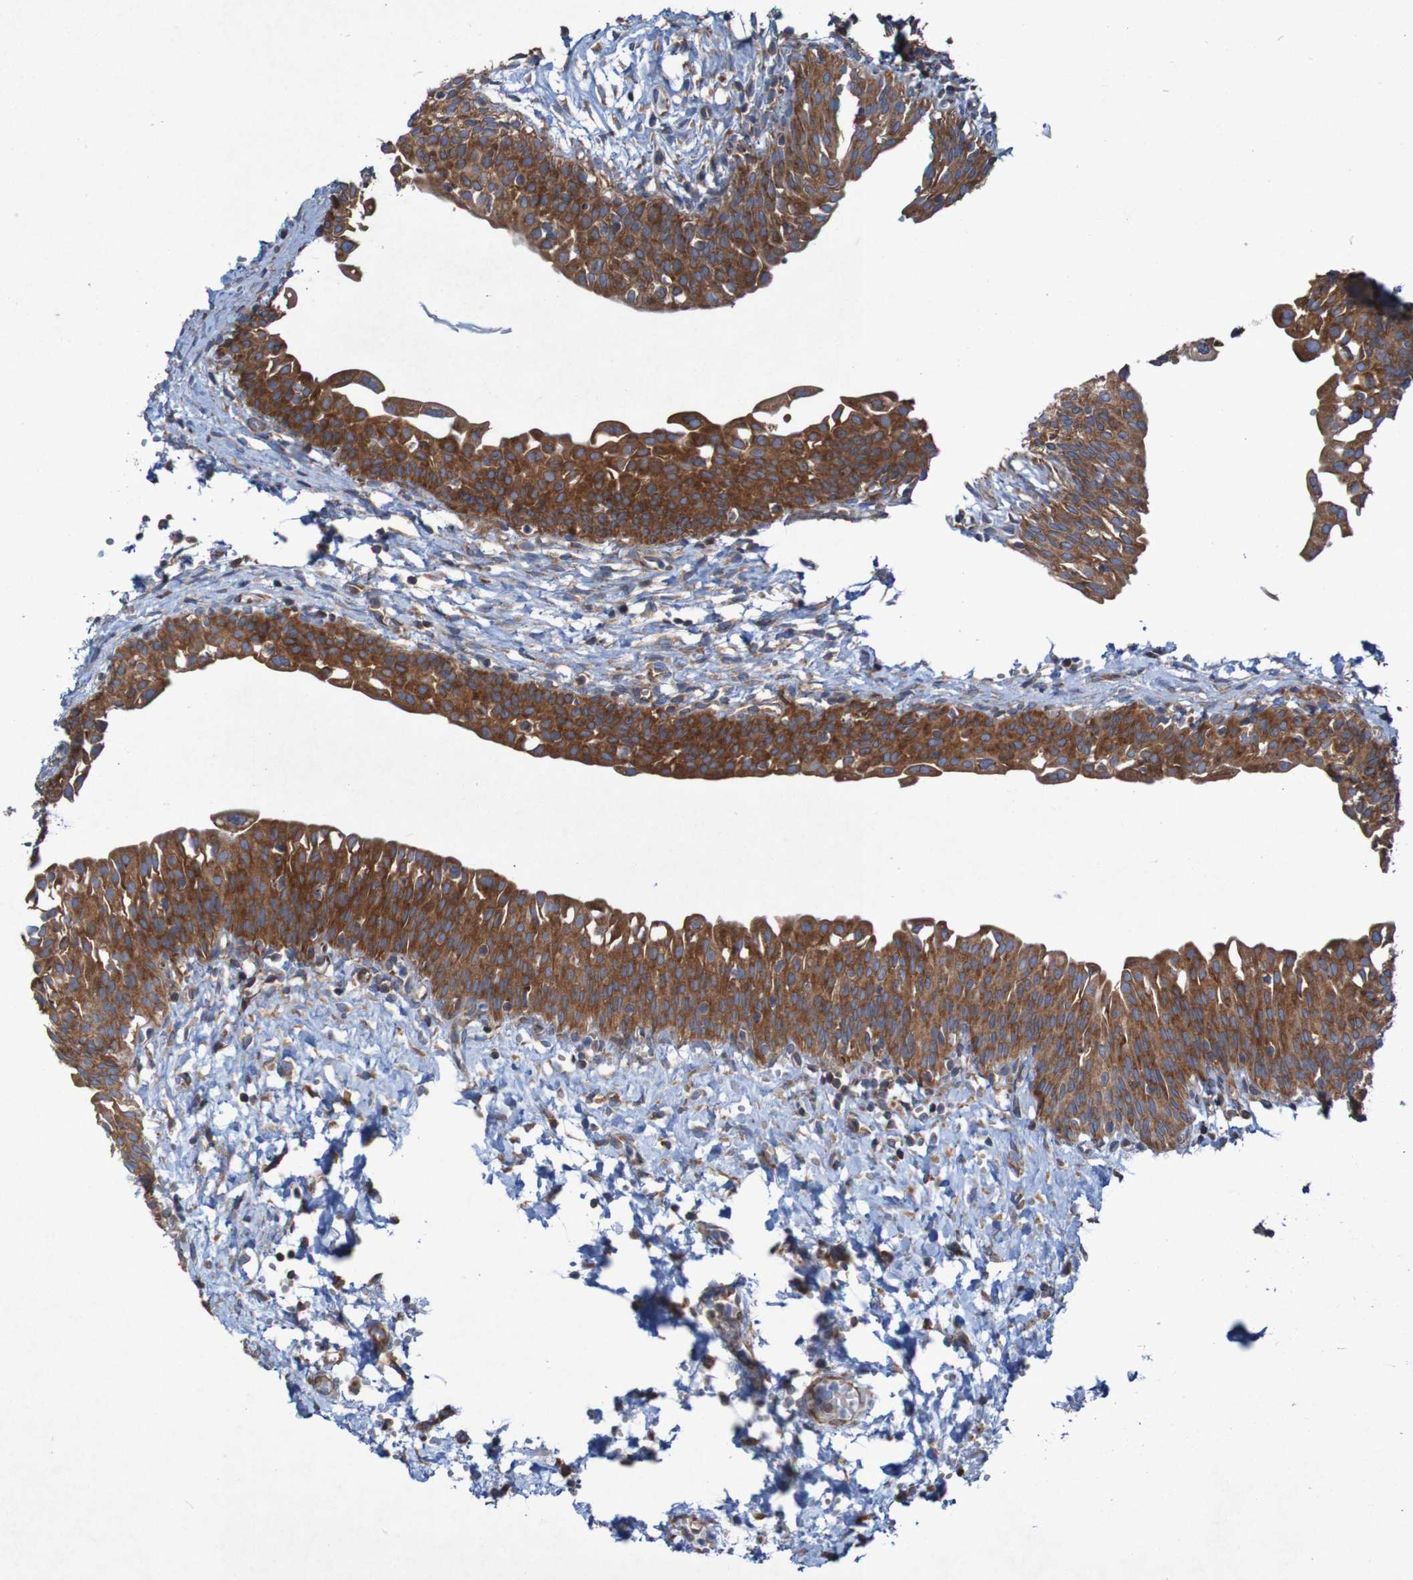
{"staining": {"intensity": "strong", "quantity": ">75%", "location": "cytoplasmic/membranous"}, "tissue": "urinary bladder", "cell_type": "Urothelial cells", "image_type": "normal", "snomed": [{"axis": "morphology", "description": "Normal tissue, NOS"}, {"axis": "topography", "description": "Urinary bladder"}], "caption": "DAB immunohistochemical staining of benign urinary bladder displays strong cytoplasmic/membranous protein staining in approximately >75% of urothelial cells.", "gene": "RPL10L", "patient": {"sex": "male", "age": 55}}